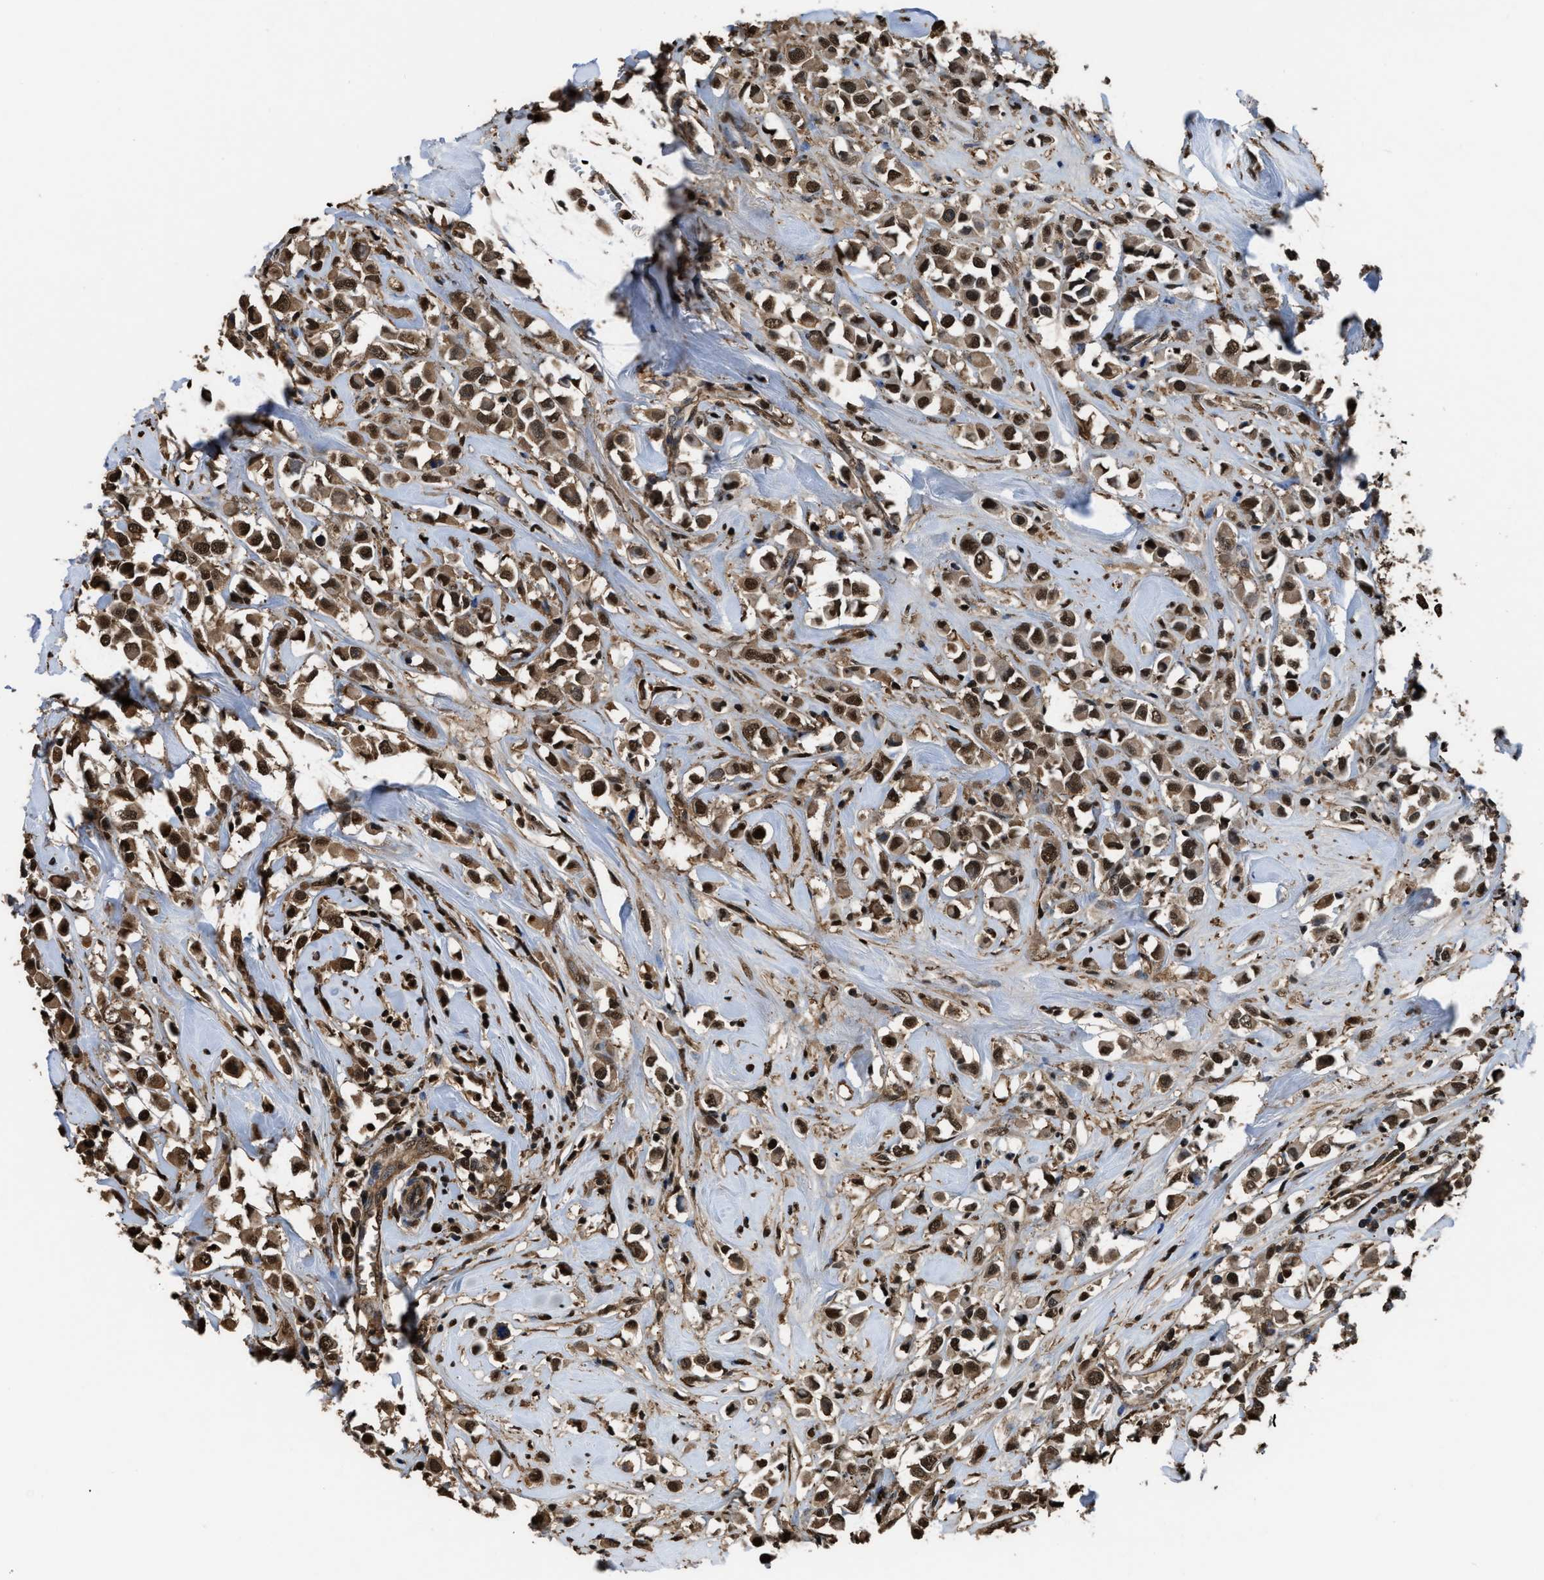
{"staining": {"intensity": "moderate", "quantity": ">75%", "location": "cytoplasmic/membranous,nuclear"}, "tissue": "breast cancer", "cell_type": "Tumor cells", "image_type": "cancer", "snomed": [{"axis": "morphology", "description": "Duct carcinoma"}, {"axis": "topography", "description": "Breast"}], "caption": "Immunohistochemical staining of human infiltrating ductal carcinoma (breast) shows medium levels of moderate cytoplasmic/membranous and nuclear protein staining in about >75% of tumor cells. (Stains: DAB (3,3'-diaminobenzidine) in brown, nuclei in blue, Microscopy: brightfield microscopy at high magnification).", "gene": "FNTA", "patient": {"sex": "female", "age": 61}}